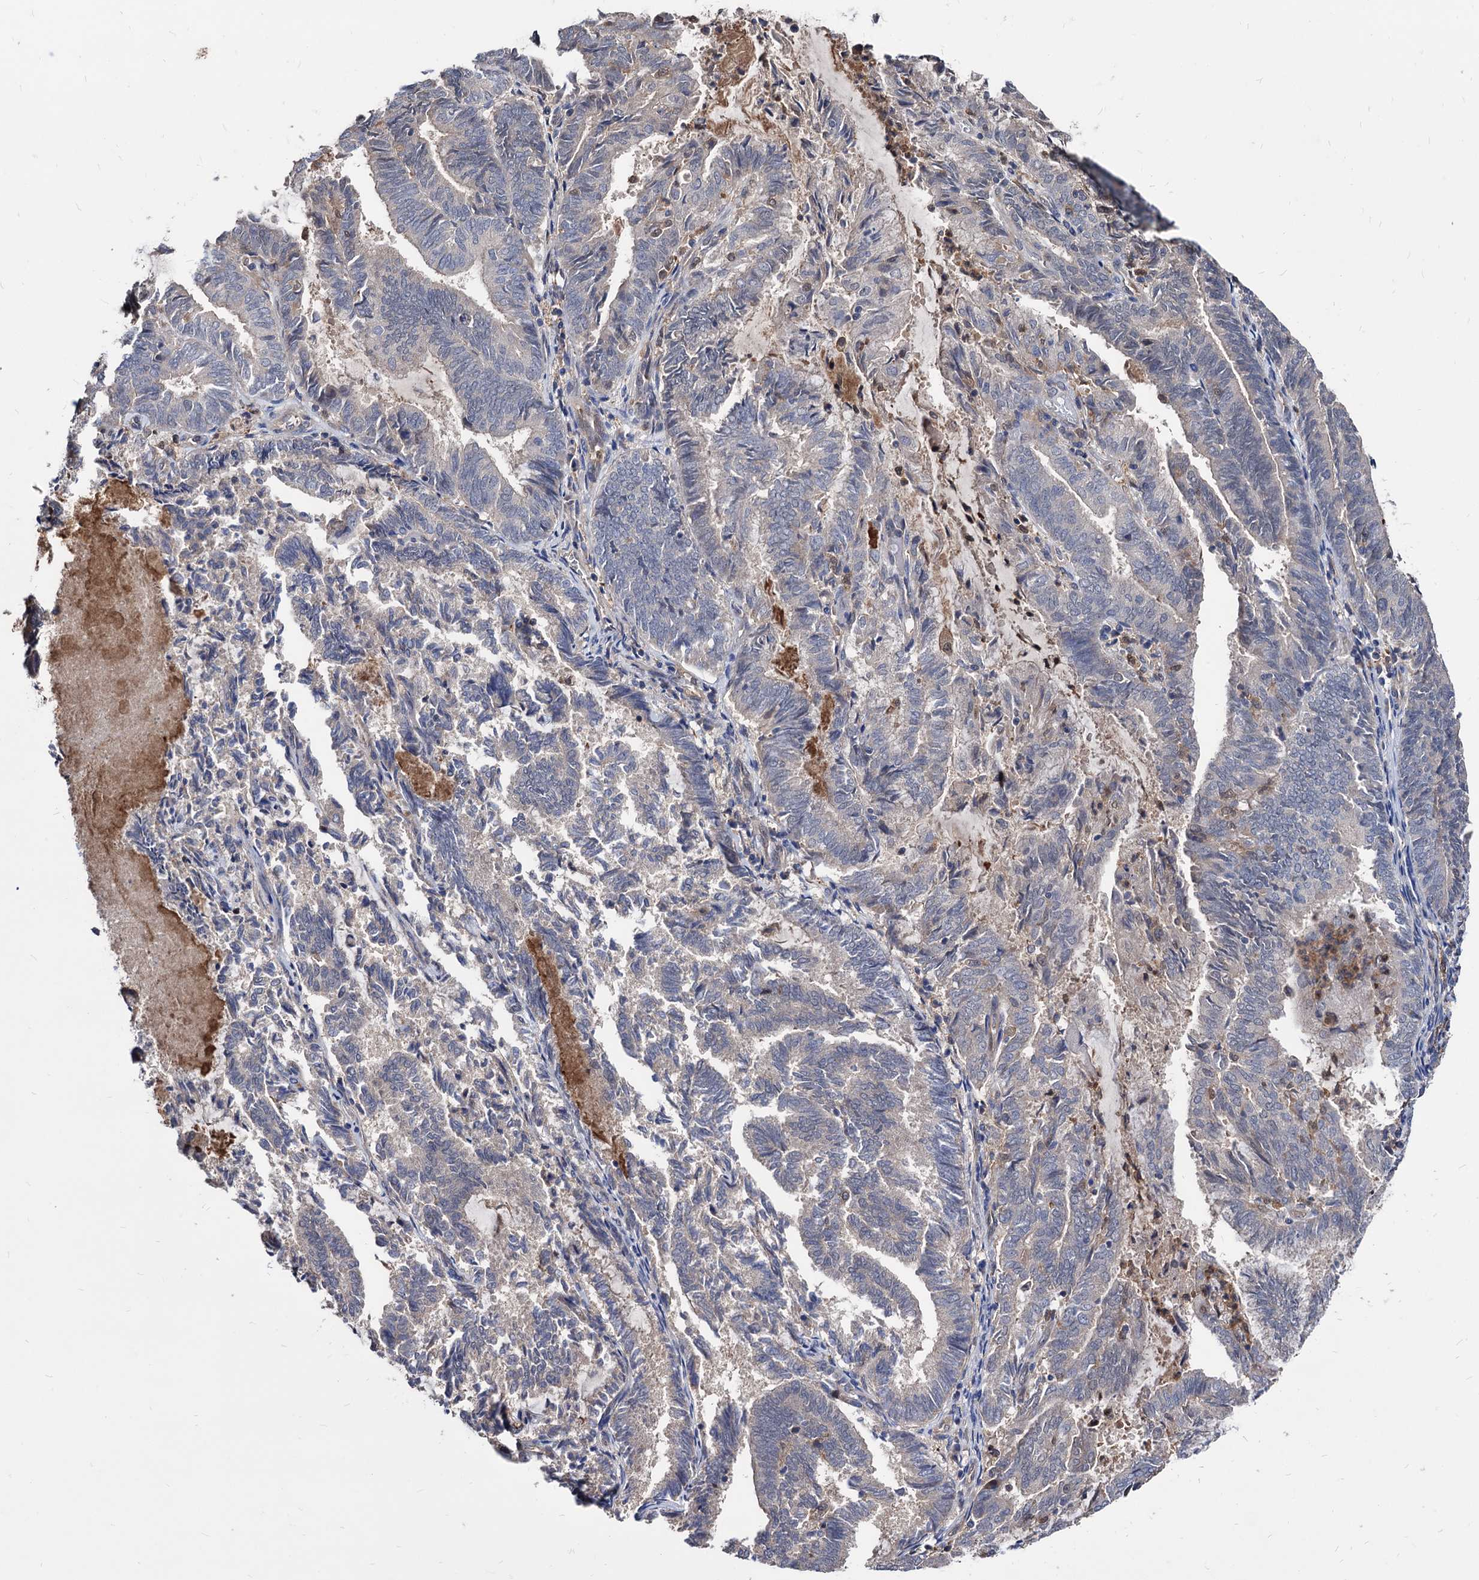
{"staining": {"intensity": "negative", "quantity": "none", "location": "none"}, "tissue": "endometrial cancer", "cell_type": "Tumor cells", "image_type": "cancer", "snomed": [{"axis": "morphology", "description": "Adenocarcinoma, NOS"}, {"axis": "topography", "description": "Endometrium"}], "caption": "An immunohistochemistry (IHC) image of endometrial cancer (adenocarcinoma) is shown. There is no staining in tumor cells of endometrial cancer (adenocarcinoma). Brightfield microscopy of immunohistochemistry (IHC) stained with DAB (brown) and hematoxylin (blue), captured at high magnification.", "gene": "CPPED1", "patient": {"sex": "female", "age": 80}}